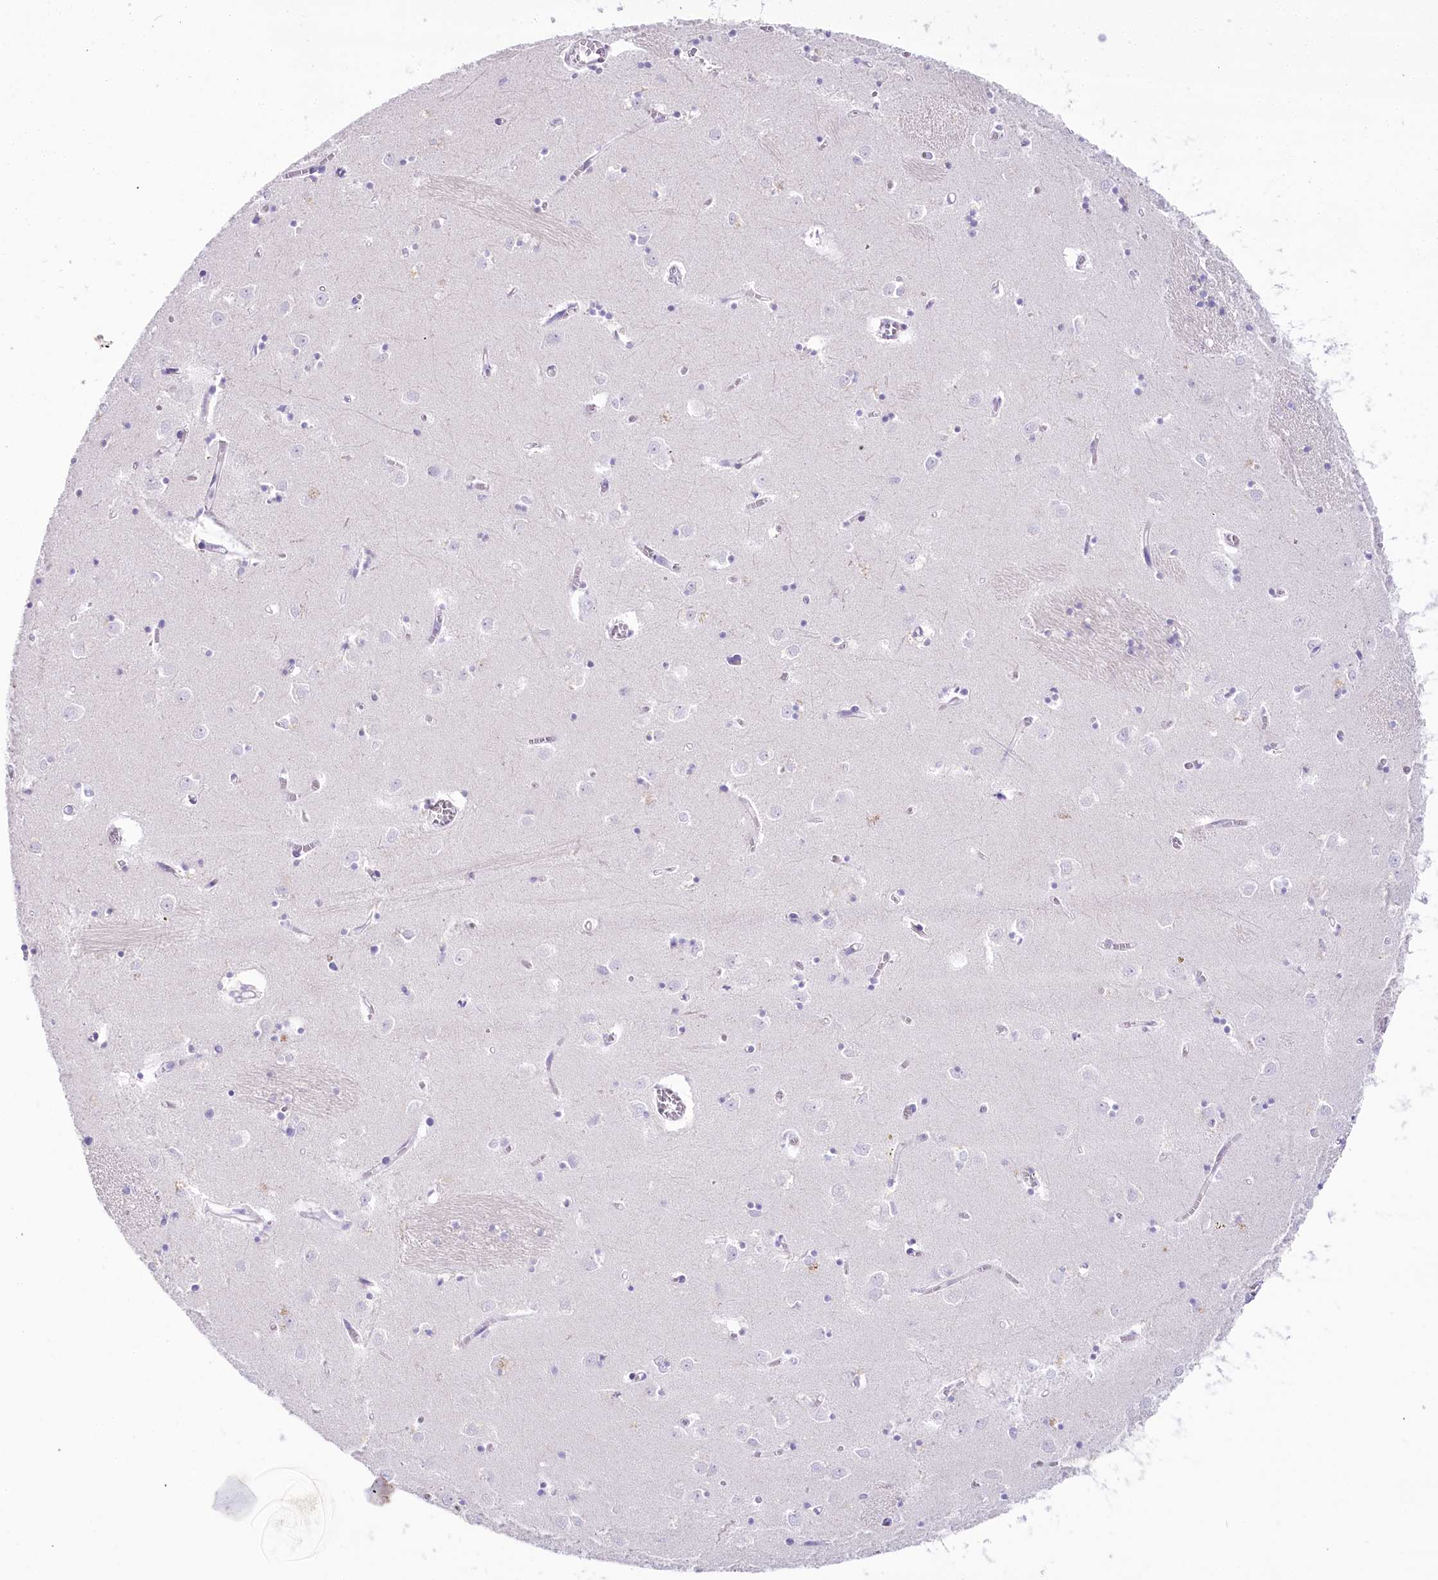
{"staining": {"intensity": "negative", "quantity": "none", "location": "none"}, "tissue": "caudate", "cell_type": "Glial cells", "image_type": "normal", "snomed": [{"axis": "morphology", "description": "Normal tissue, NOS"}, {"axis": "topography", "description": "Lateral ventricle wall"}], "caption": "Immunohistochemistry (IHC) of benign human caudate exhibits no staining in glial cells.", "gene": "MYOZ1", "patient": {"sex": "male", "age": 70}}